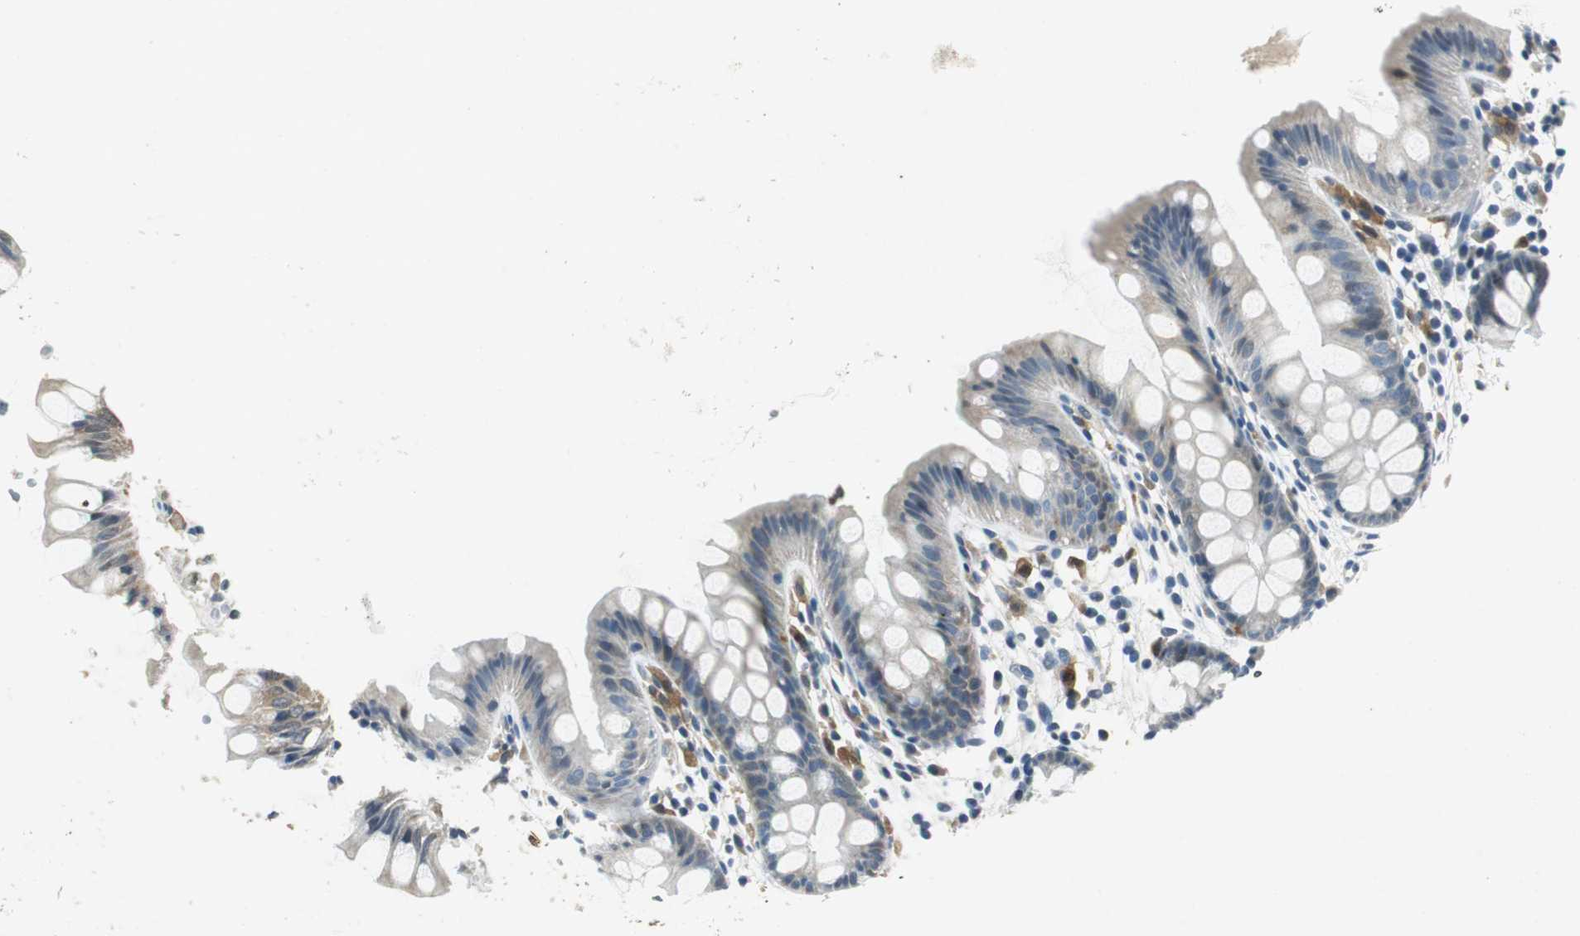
{"staining": {"intensity": "negative", "quantity": "none", "location": "none"}, "tissue": "colon", "cell_type": "Endothelial cells", "image_type": "normal", "snomed": [{"axis": "morphology", "description": "Normal tissue, NOS"}, {"axis": "topography", "description": "Smooth muscle"}, {"axis": "topography", "description": "Colon"}], "caption": "Immunohistochemistry (IHC) histopathology image of normal colon: colon stained with DAB shows no significant protein staining in endothelial cells.", "gene": "ME1", "patient": {"sex": "male", "age": 67}}